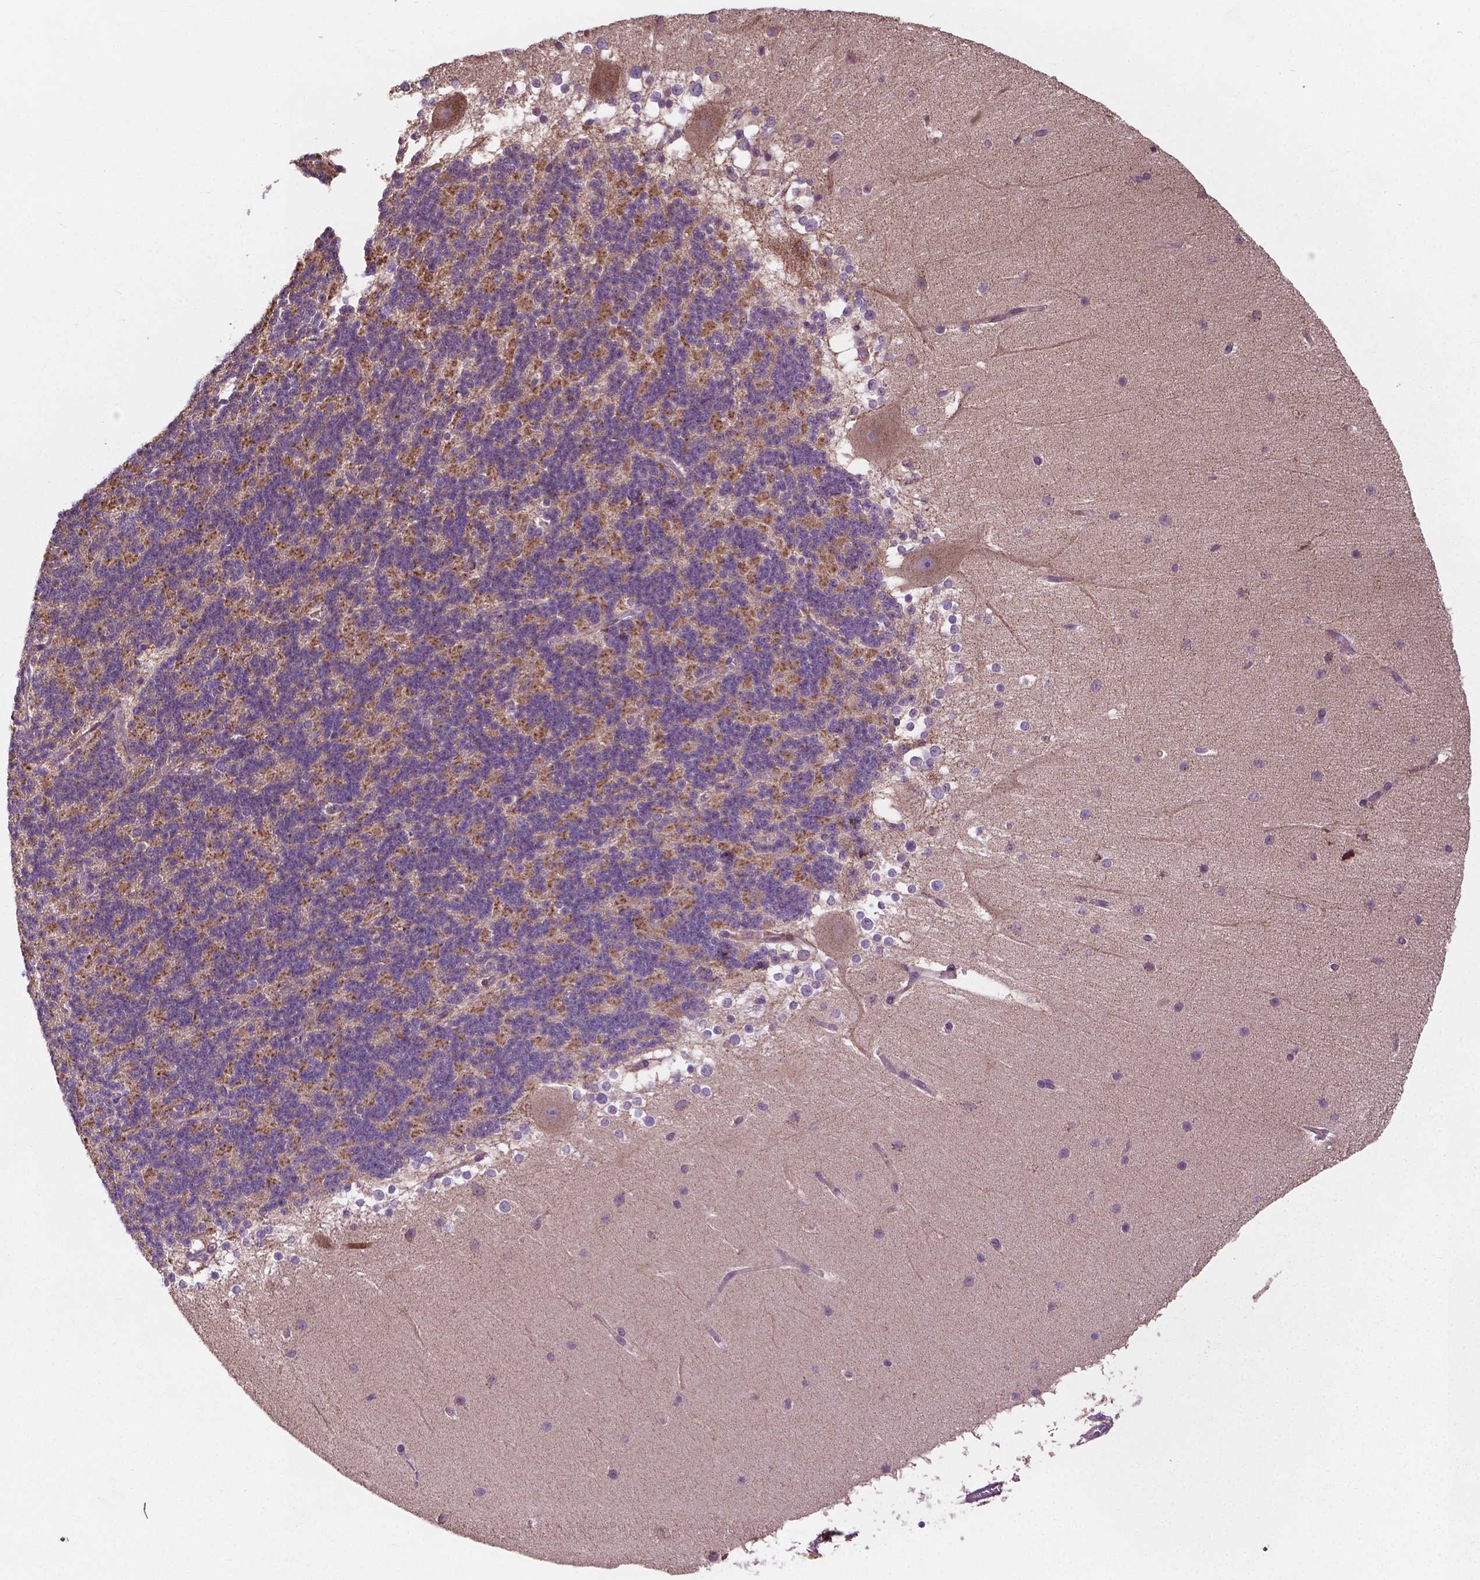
{"staining": {"intensity": "moderate", "quantity": "<25%", "location": "cytoplasmic/membranous"}, "tissue": "cerebellum", "cell_type": "Cells in granular layer", "image_type": "normal", "snomed": [{"axis": "morphology", "description": "Normal tissue, NOS"}, {"axis": "topography", "description": "Cerebellum"}], "caption": "Cerebellum stained for a protein (brown) displays moderate cytoplasmic/membranous positive expression in approximately <25% of cells in granular layer.", "gene": "GJA9", "patient": {"sex": "female", "age": 19}}